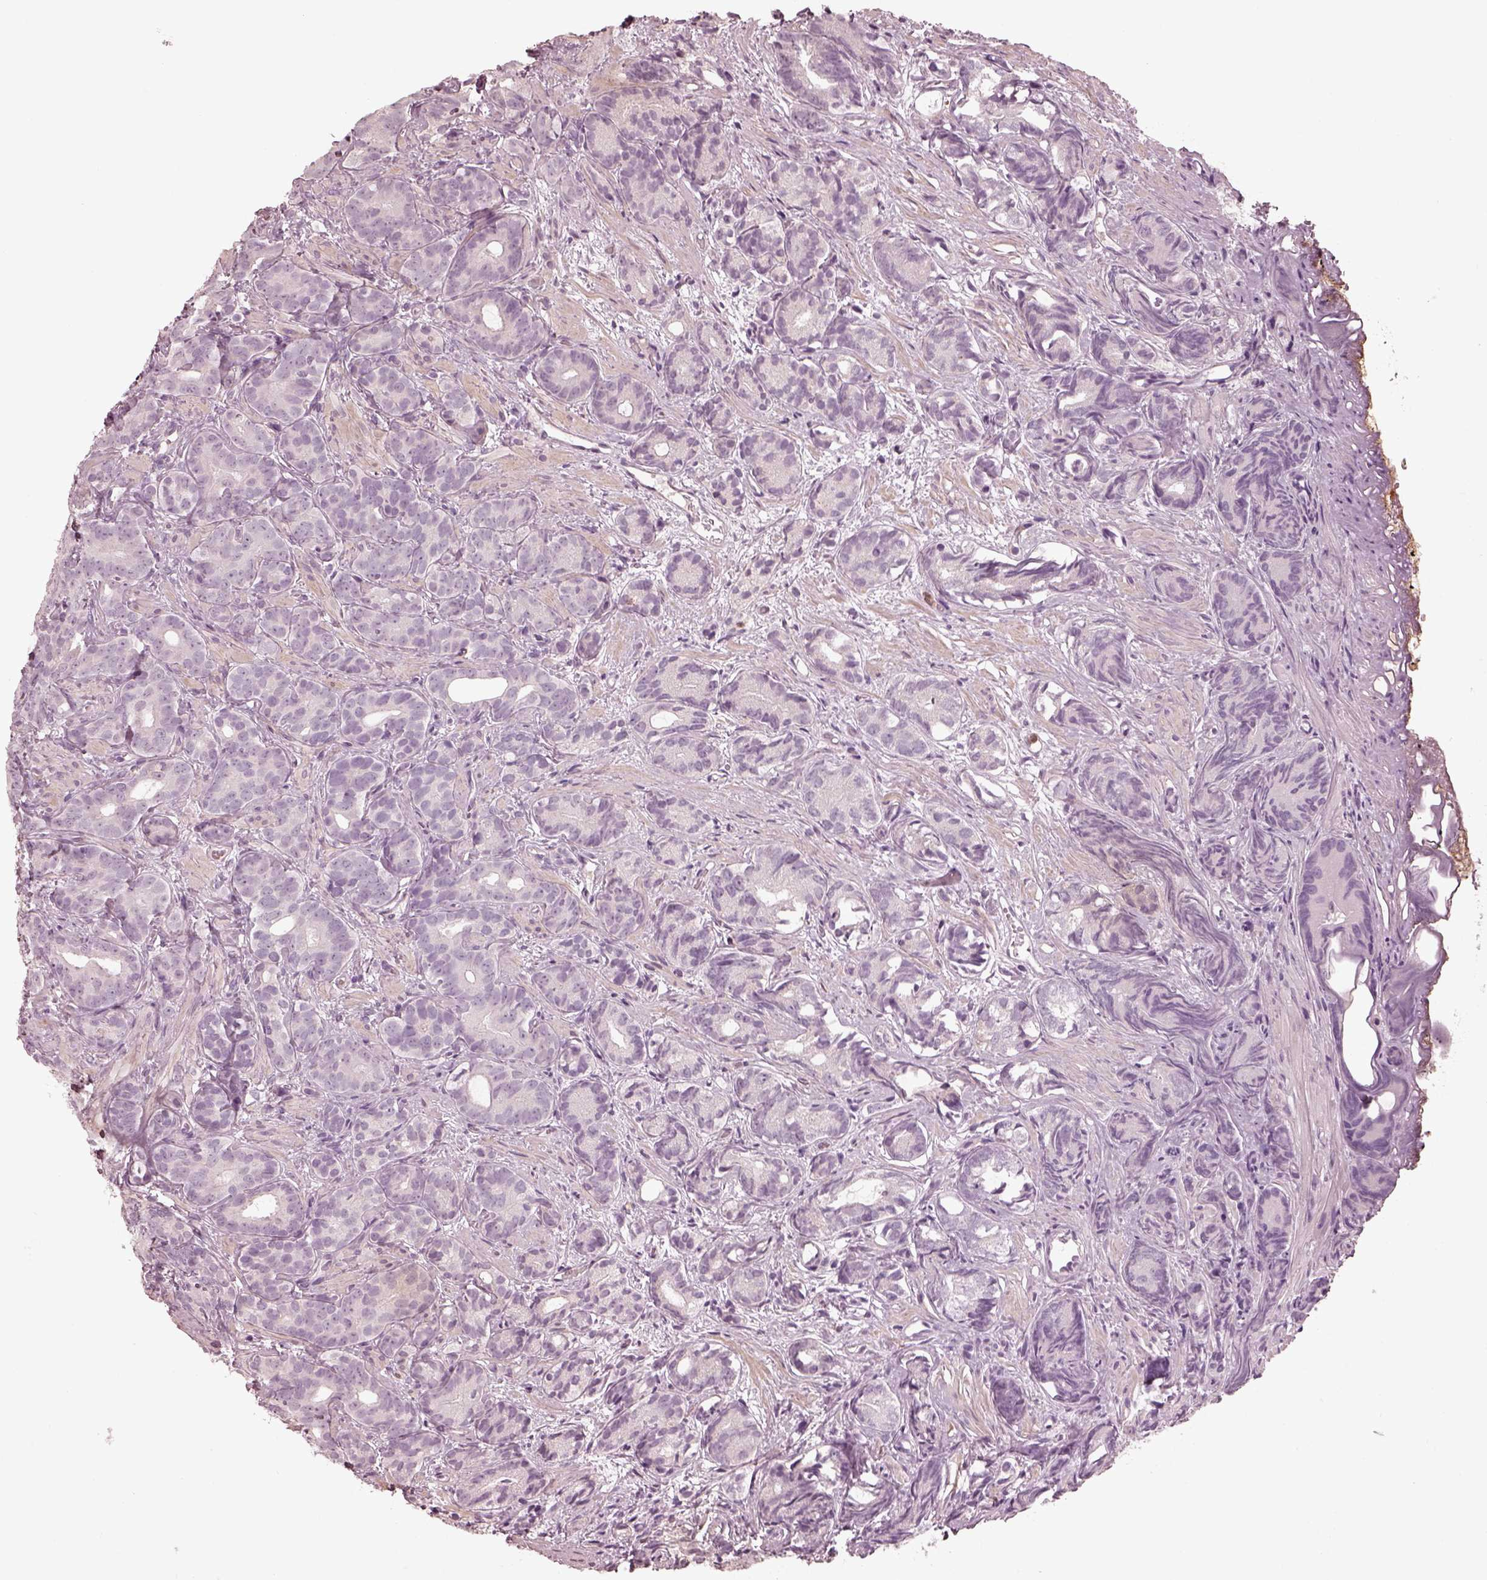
{"staining": {"intensity": "negative", "quantity": "none", "location": "none"}, "tissue": "prostate cancer", "cell_type": "Tumor cells", "image_type": "cancer", "snomed": [{"axis": "morphology", "description": "Adenocarcinoma, High grade"}, {"axis": "topography", "description": "Prostate"}], "caption": "Image shows no protein staining in tumor cells of prostate high-grade adenocarcinoma tissue.", "gene": "OPTC", "patient": {"sex": "male", "age": 84}}